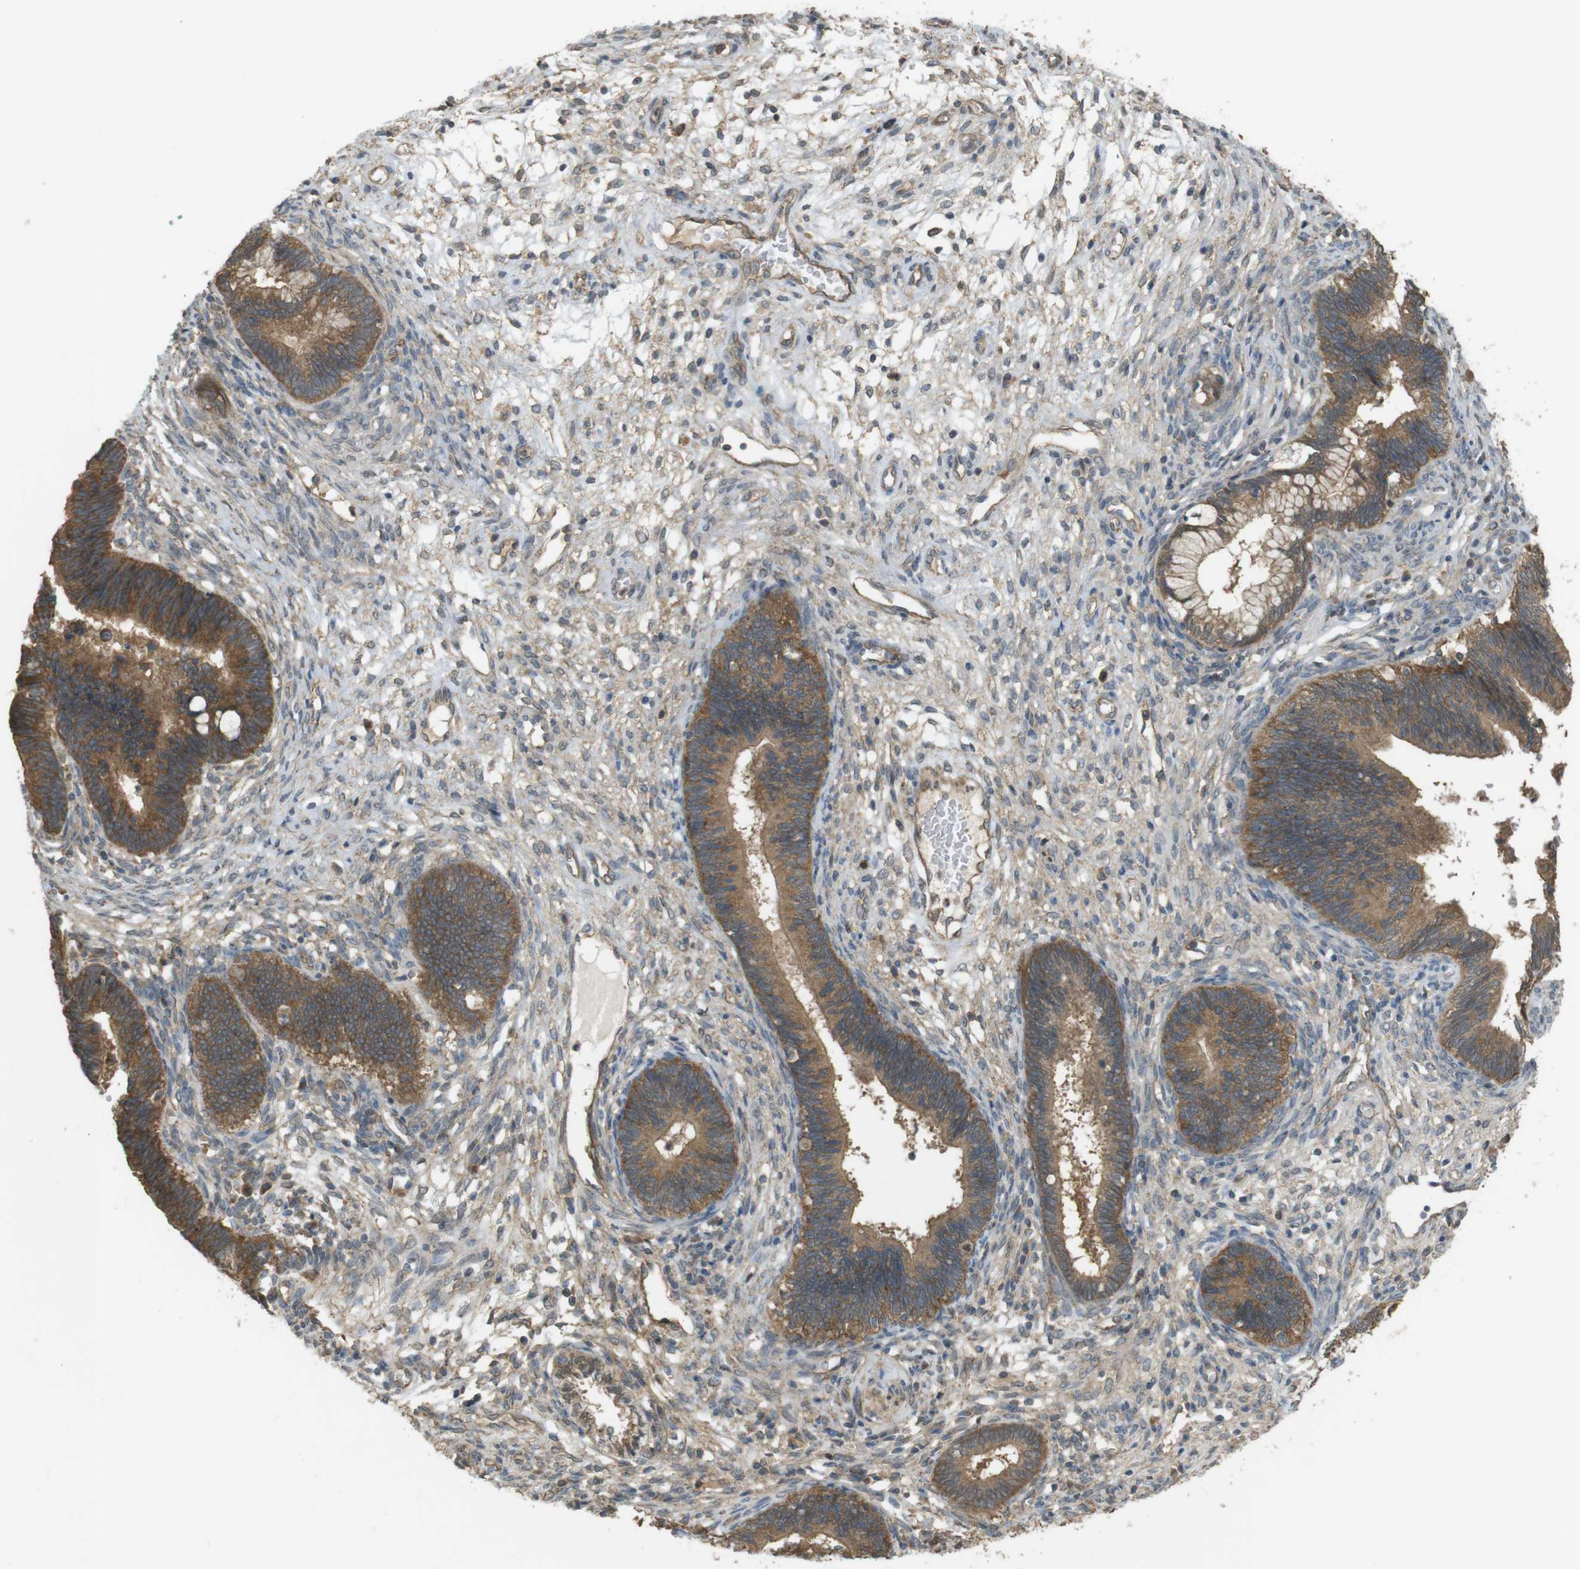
{"staining": {"intensity": "moderate", "quantity": ">75%", "location": "cytoplasmic/membranous"}, "tissue": "cervical cancer", "cell_type": "Tumor cells", "image_type": "cancer", "snomed": [{"axis": "morphology", "description": "Adenocarcinoma, NOS"}, {"axis": "topography", "description": "Cervix"}], "caption": "Cervical cancer (adenocarcinoma) stained for a protein reveals moderate cytoplasmic/membranous positivity in tumor cells.", "gene": "ZDHHC20", "patient": {"sex": "female", "age": 44}}